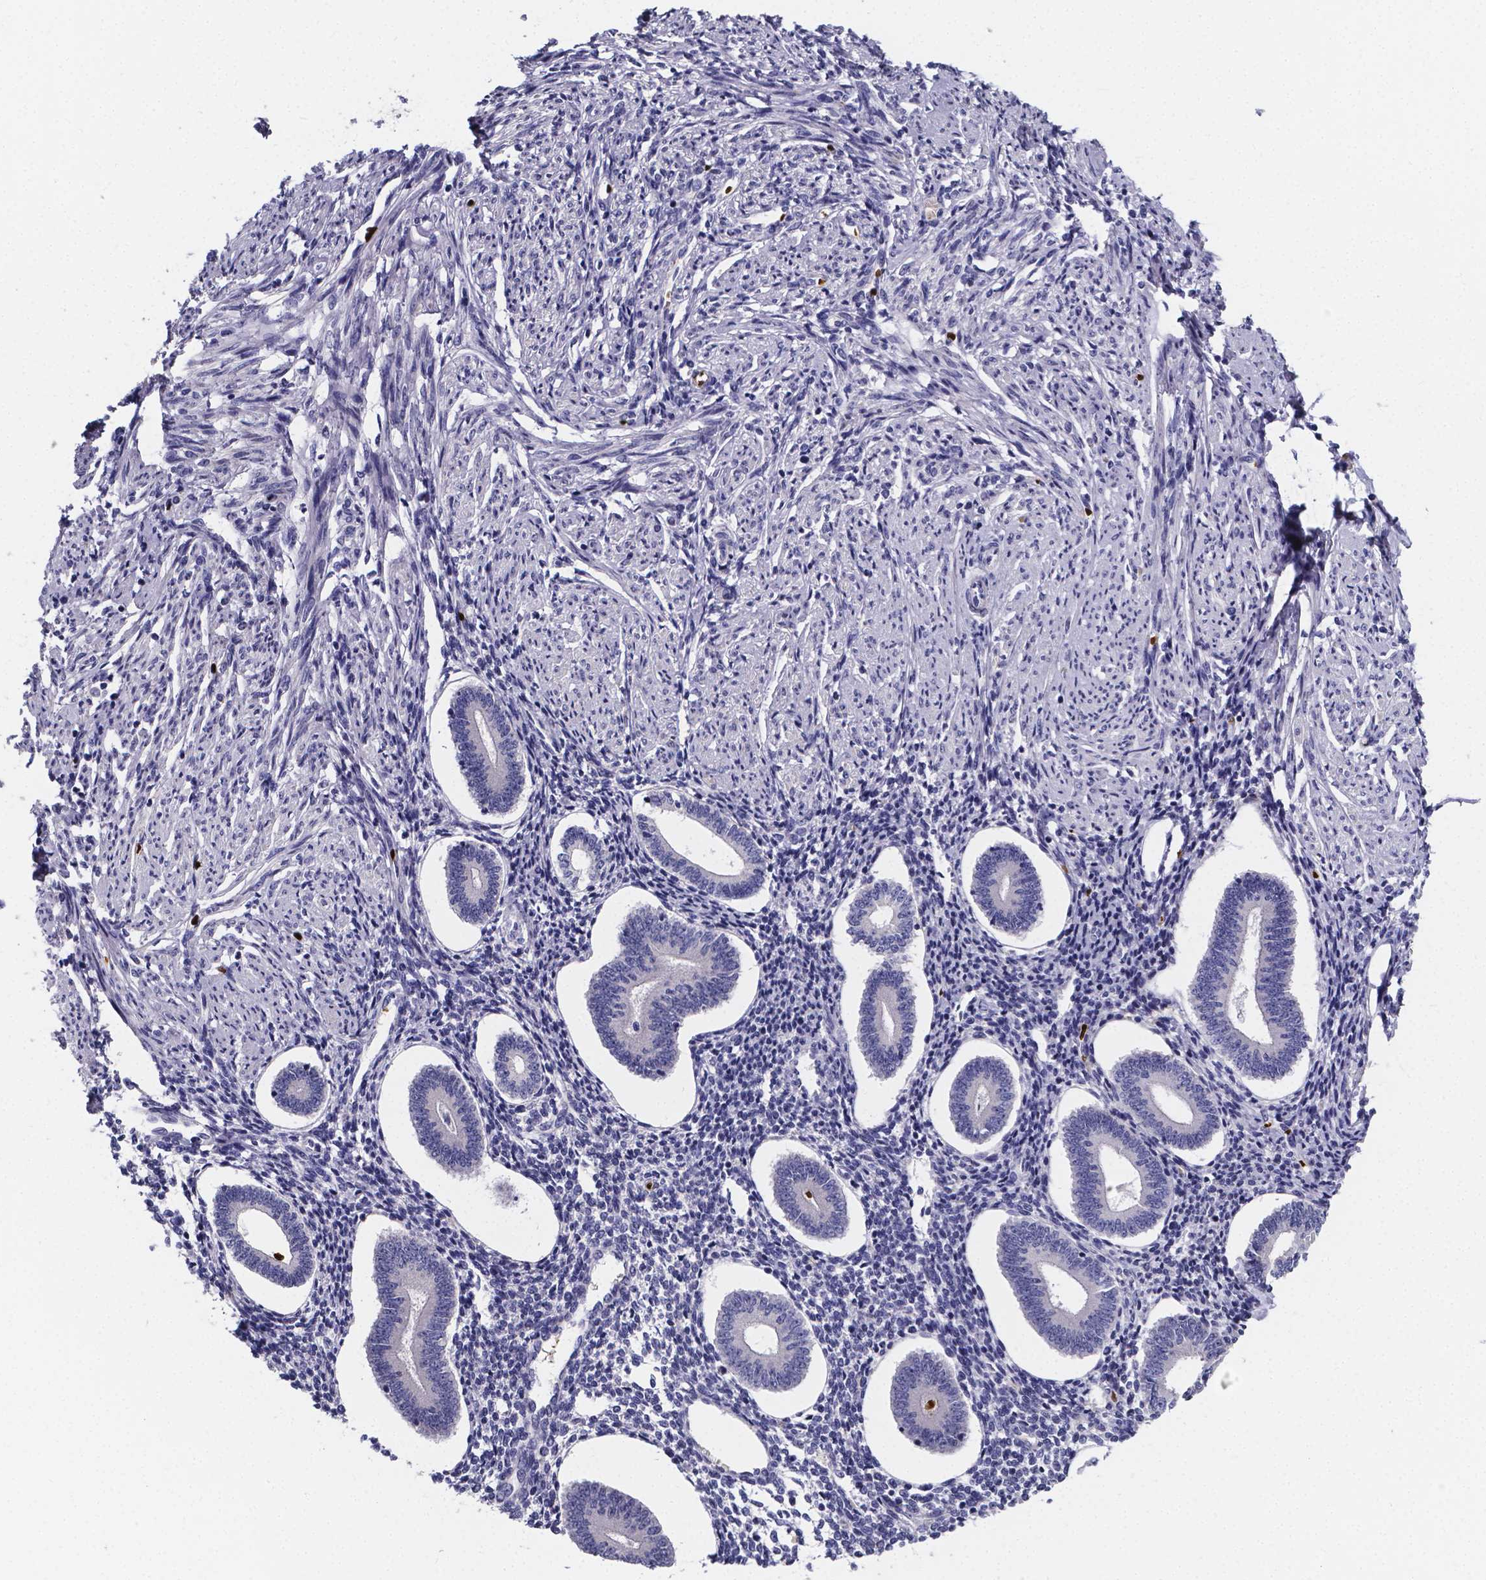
{"staining": {"intensity": "negative", "quantity": "none", "location": "none"}, "tissue": "endometrium", "cell_type": "Cells in endometrial stroma", "image_type": "normal", "snomed": [{"axis": "morphology", "description": "Normal tissue, NOS"}, {"axis": "topography", "description": "Endometrium"}], "caption": "DAB immunohistochemical staining of unremarkable endometrium displays no significant staining in cells in endometrial stroma. The staining is performed using DAB (3,3'-diaminobenzidine) brown chromogen with nuclei counter-stained in using hematoxylin.", "gene": "GABRA3", "patient": {"sex": "female", "age": 40}}